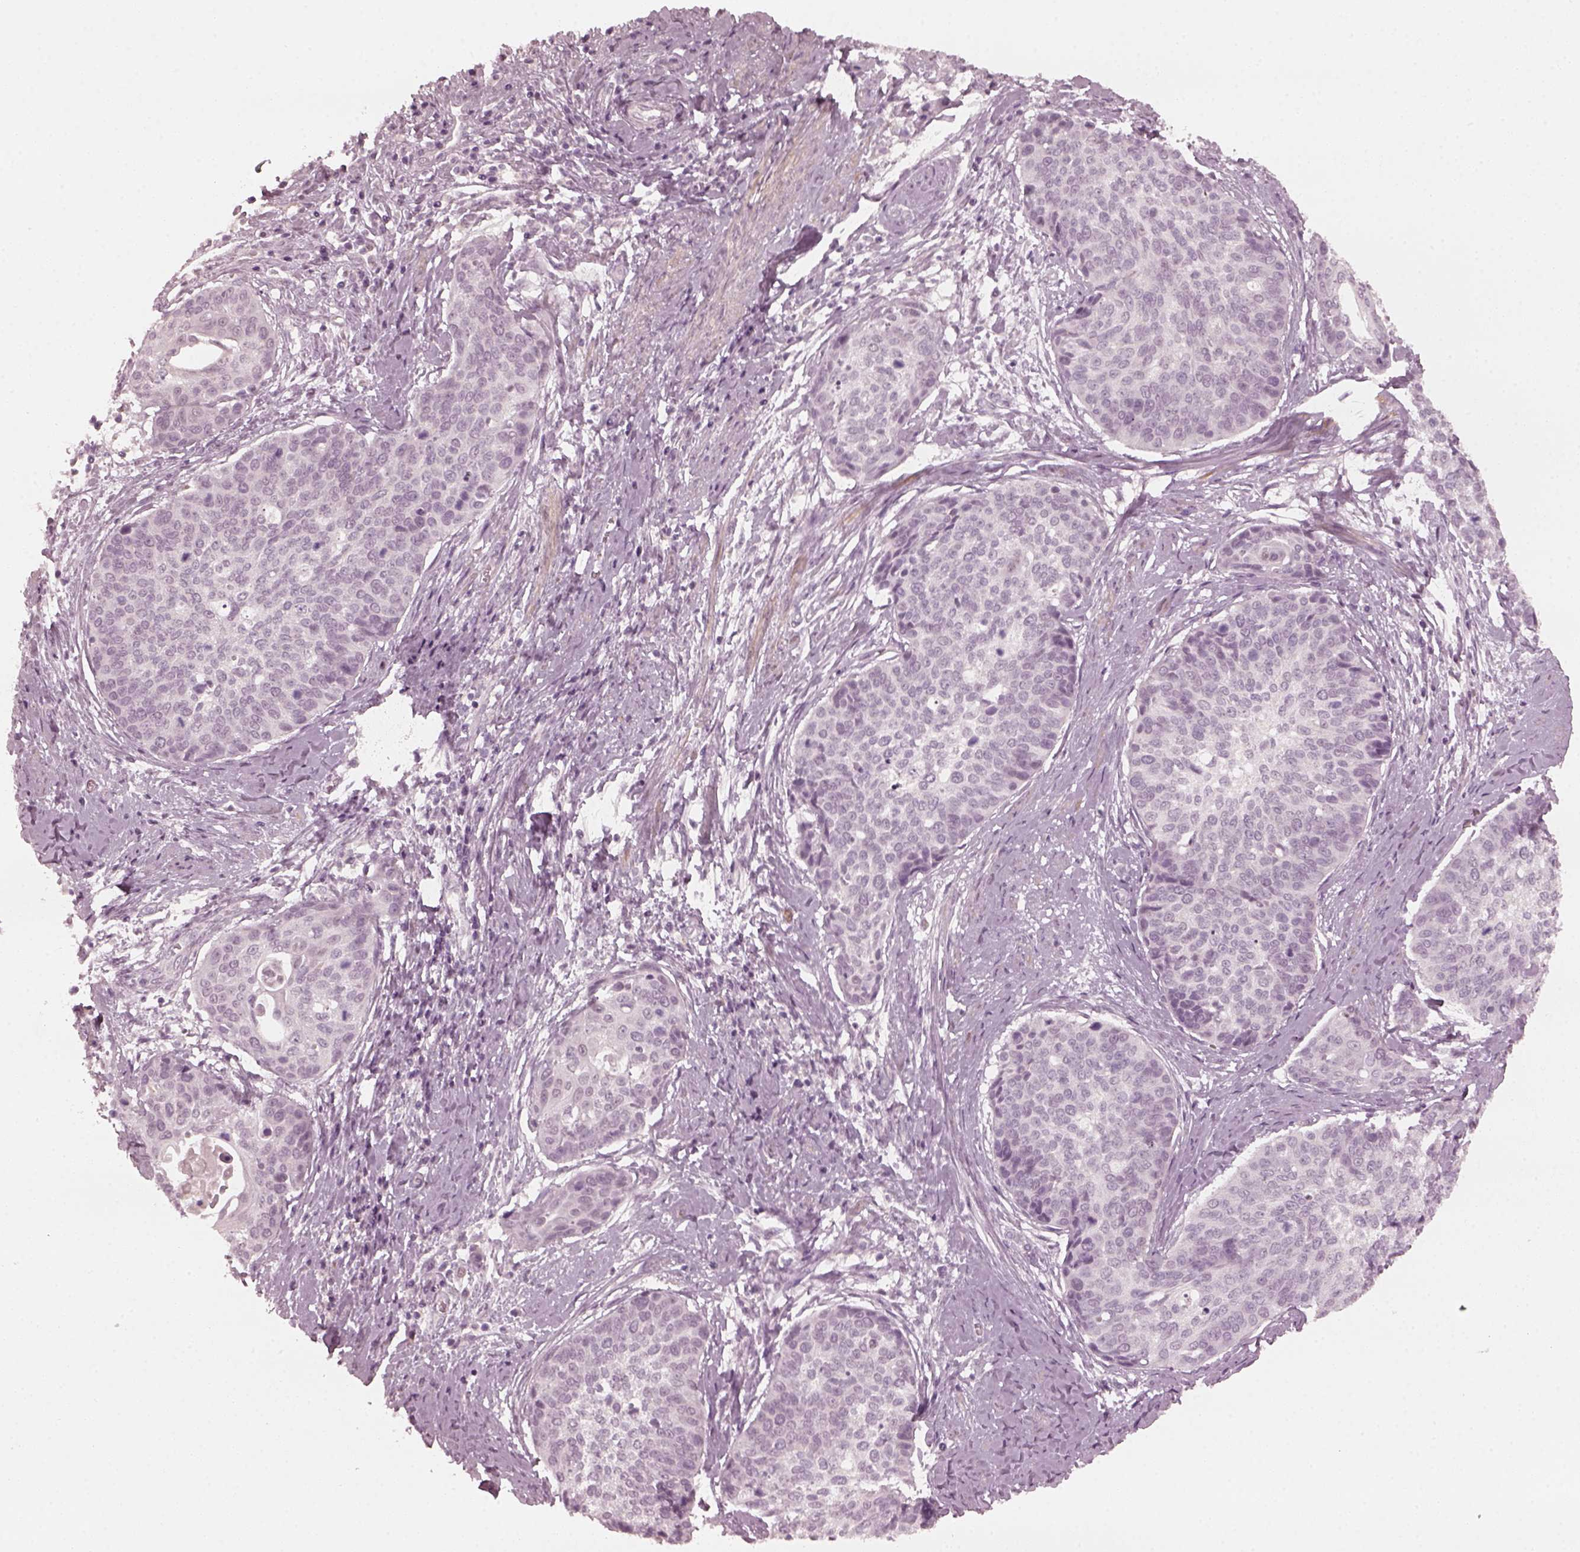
{"staining": {"intensity": "negative", "quantity": "none", "location": "none"}, "tissue": "cervical cancer", "cell_type": "Tumor cells", "image_type": "cancer", "snomed": [{"axis": "morphology", "description": "Squamous cell carcinoma, NOS"}, {"axis": "topography", "description": "Cervix"}], "caption": "Micrograph shows no significant protein staining in tumor cells of cervical cancer.", "gene": "CCDC170", "patient": {"sex": "female", "age": 69}}